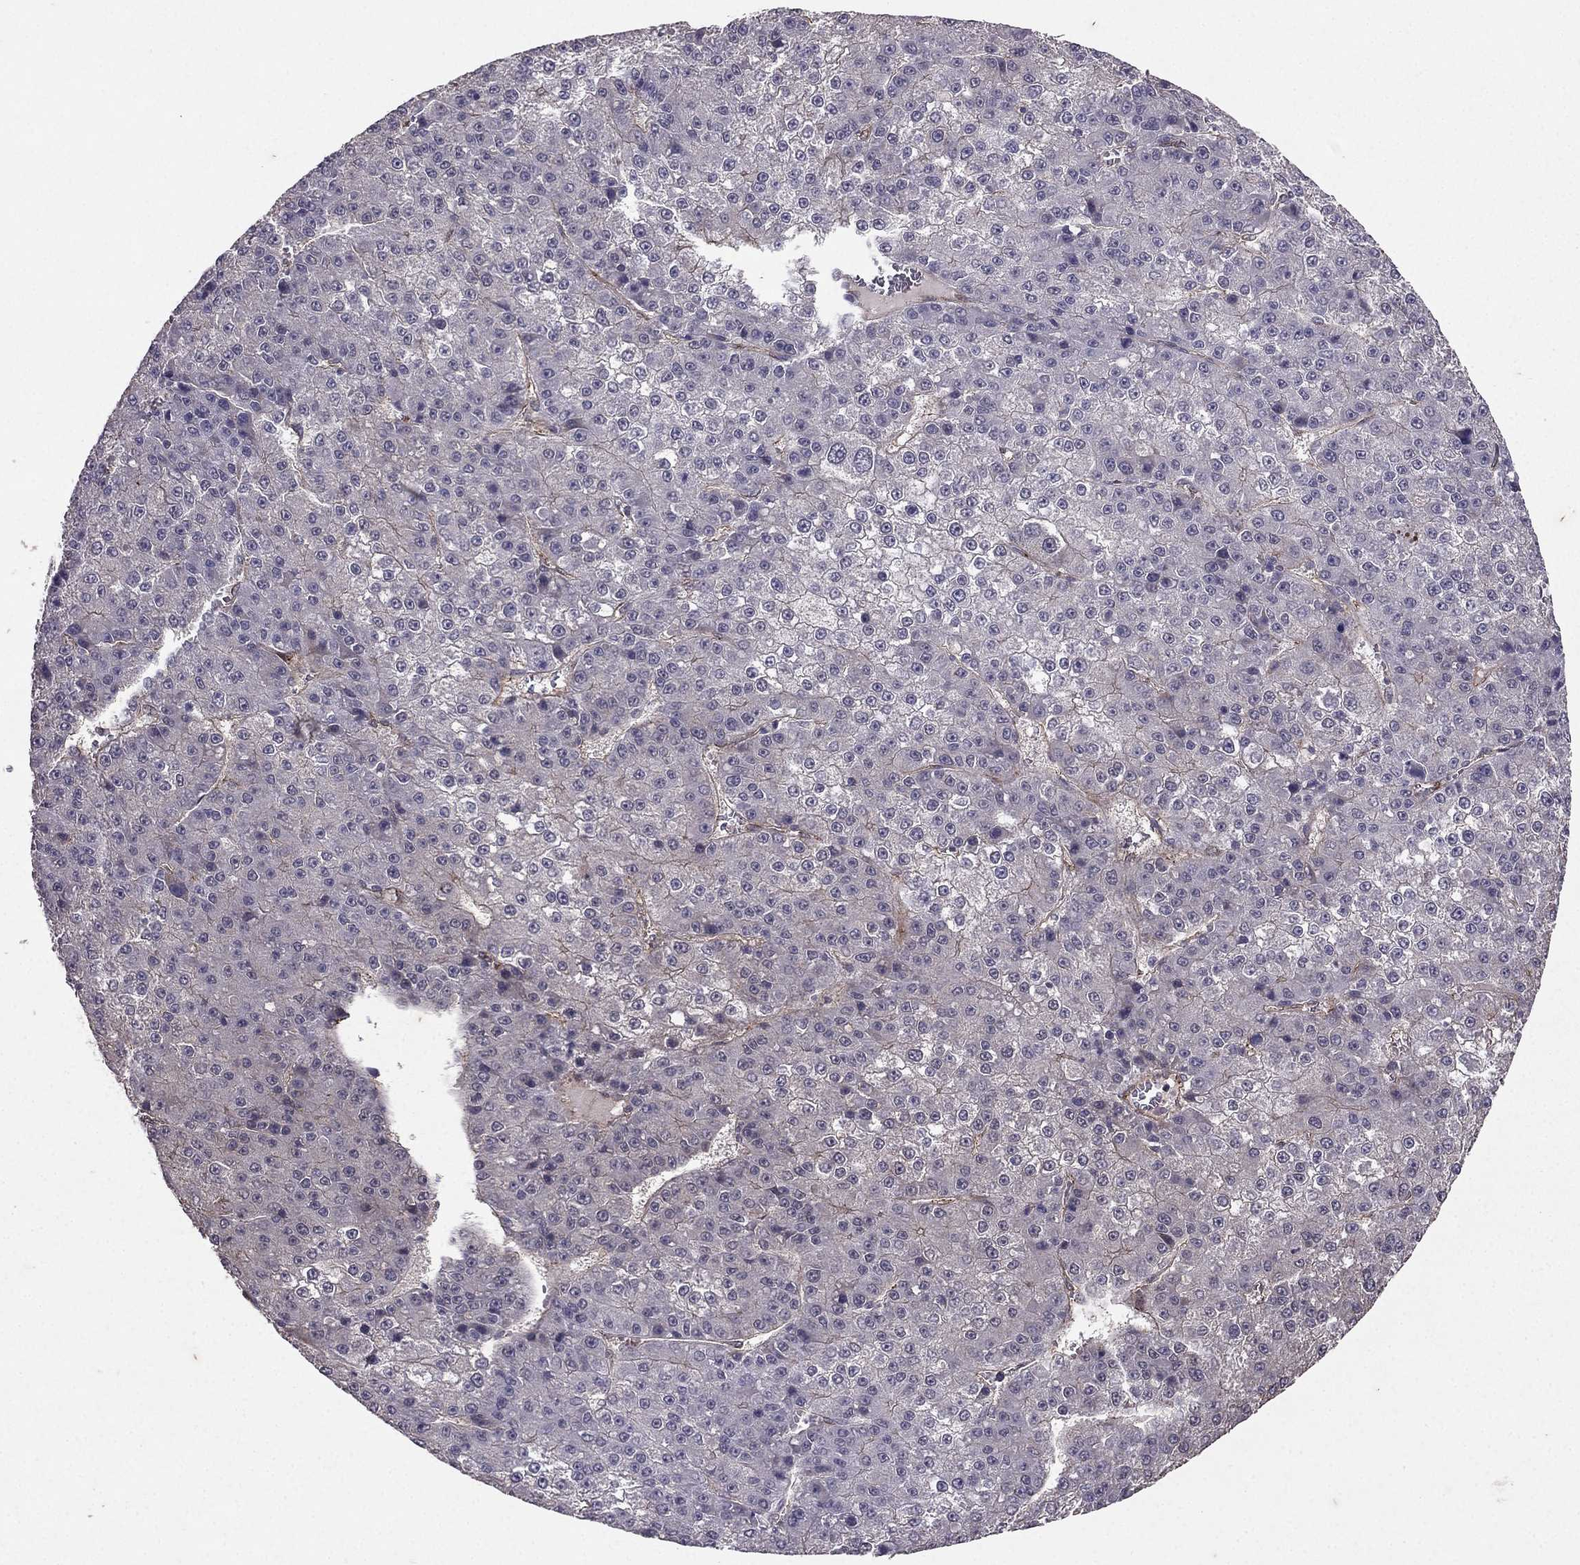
{"staining": {"intensity": "negative", "quantity": "none", "location": "none"}, "tissue": "liver cancer", "cell_type": "Tumor cells", "image_type": "cancer", "snomed": [{"axis": "morphology", "description": "Carcinoma, Hepatocellular, NOS"}, {"axis": "topography", "description": "Liver"}], "caption": "This histopathology image is of hepatocellular carcinoma (liver) stained with immunohistochemistry (IHC) to label a protein in brown with the nuclei are counter-stained blue. There is no staining in tumor cells.", "gene": "RASIP1", "patient": {"sex": "female", "age": 73}}